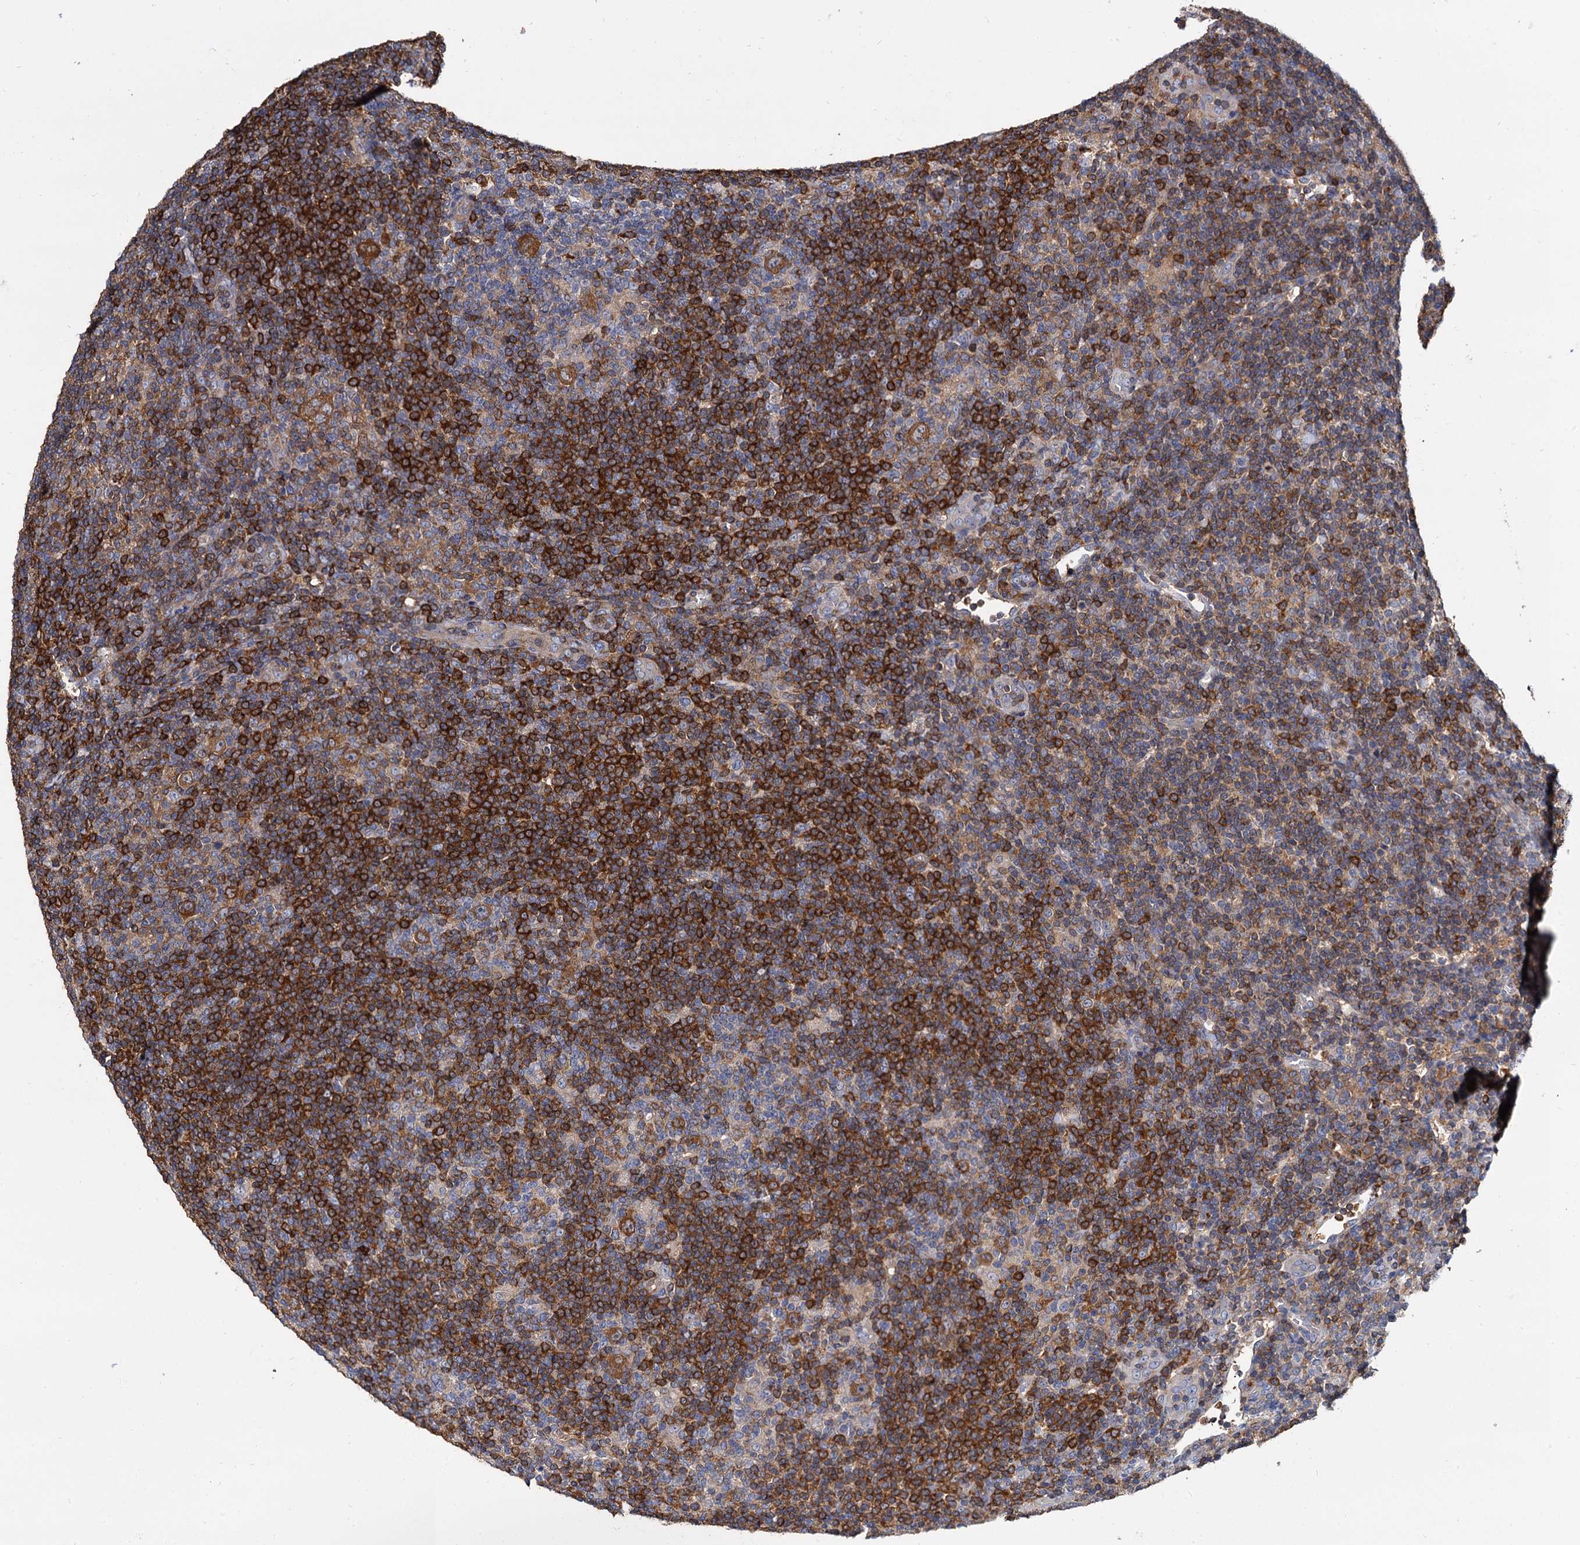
{"staining": {"intensity": "moderate", "quantity": ">75%", "location": "cytoplasmic/membranous"}, "tissue": "lymphoma", "cell_type": "Tumor cells", "image_type": "cancer", "snomed": [{"axis": "morphology", "description": "Hodgkin's disease, NOS"}, {"axis": "topography", "description": "Lymph node"}], "caption": "Protein expression analysis of human Hodgkin's disease reveals moderate cytoplasmic/membranous staining in approximately >75% of tumor cells.", "gene": "ANKRD13A", "patient": {"sex": "female", "age": 57}}